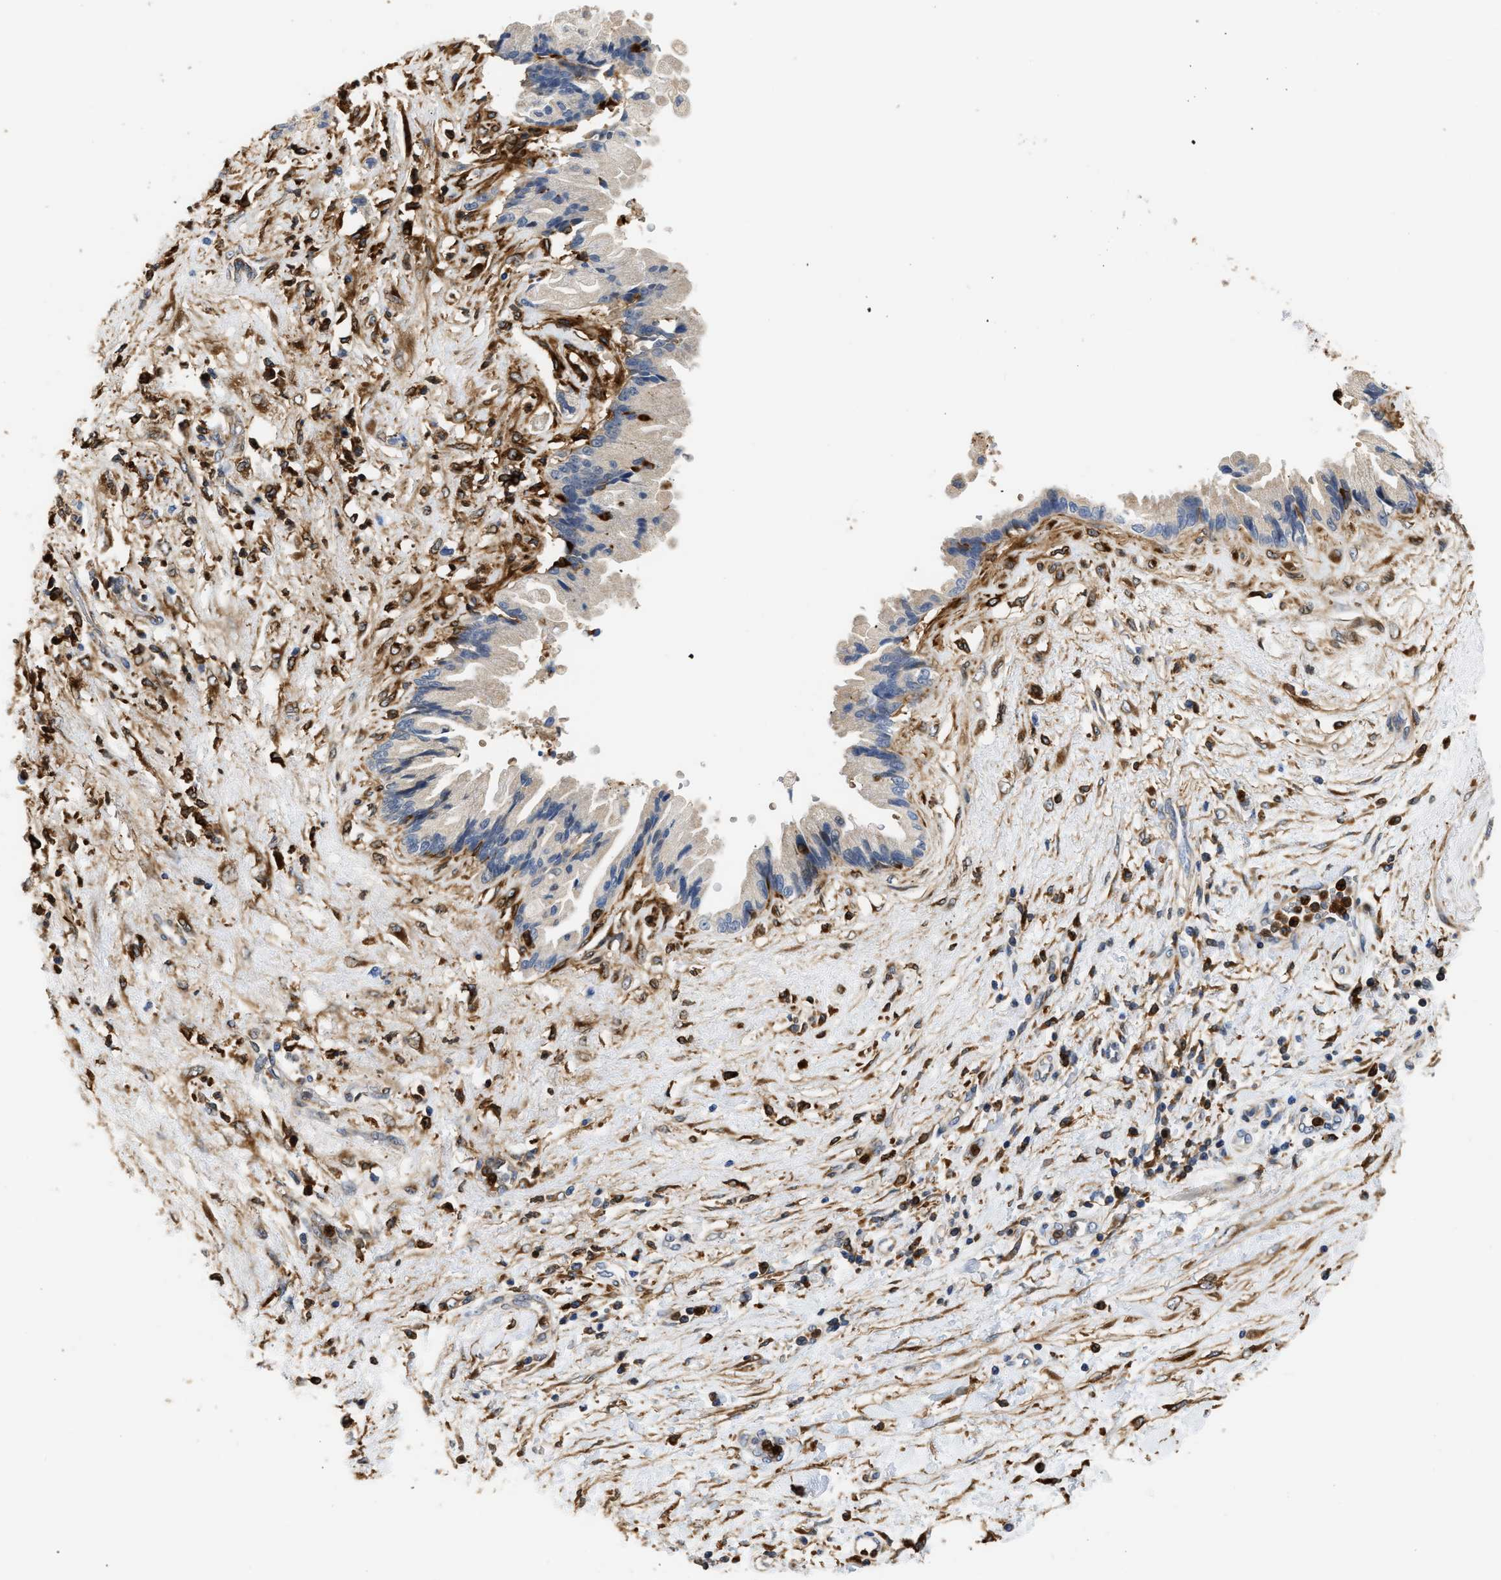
{"staining": {"intensity": "negative", "quantity": "none", "location": "none"}, "tissue": "pancreatic cancer", "cell_type": "Tumor cells", "image_type": "cancer", "snomed": [{"axis": "morphology", "description": "Adenocarcinoma, NOS"}, {"axis": "topography", "description": "Pancreas"}], "caption": "Tumor cells are negative for protein expression in human pancreatic cancer.", "gene": "RAB31", "patient": {"sex": "female", "age": 60}}